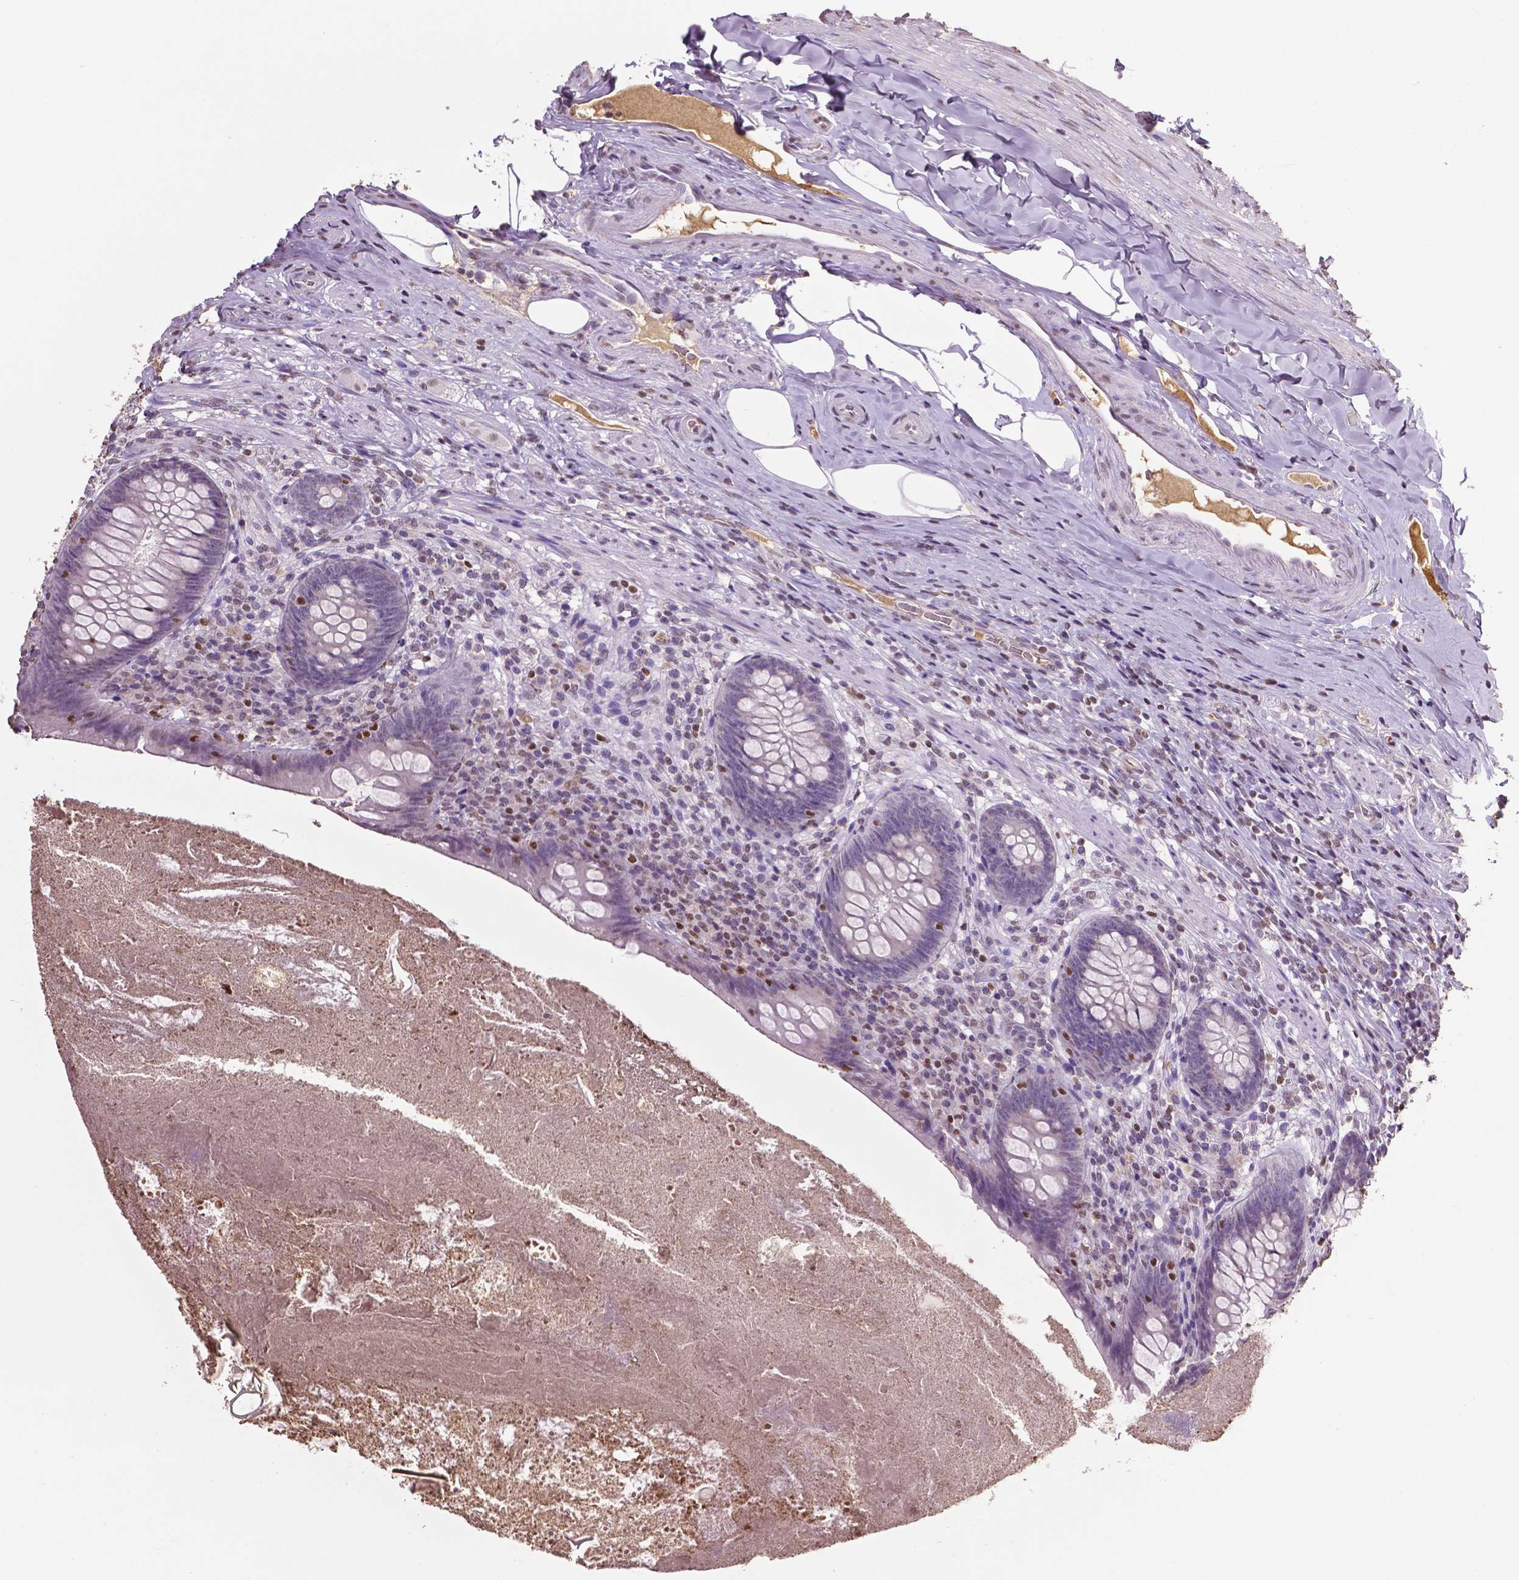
{"staining": {"intensity": "negative", "quantity": "none", "location": "none"}, "tissue": "appendix", "cell_type": "Glandular cells", "image_type": "normal", "snomed": [{"axis": "morphology", "description": "Normal tissue, NOS"}, {"axis": "topography", "description": "Appendix"}], "caption": "IHC image of benign appendix: human appendix stained with DAB shows no significant protein positivity in glandular cells. Brightfield microscopy of immunohistochemistry (IHC) stained with DAB (3,3'-diaminobenzidine) (brown) and hematoxylin (blue), captured at high magnification.", "gene": "RUNX3", "patient": {"sex": "male", "age": 47}}